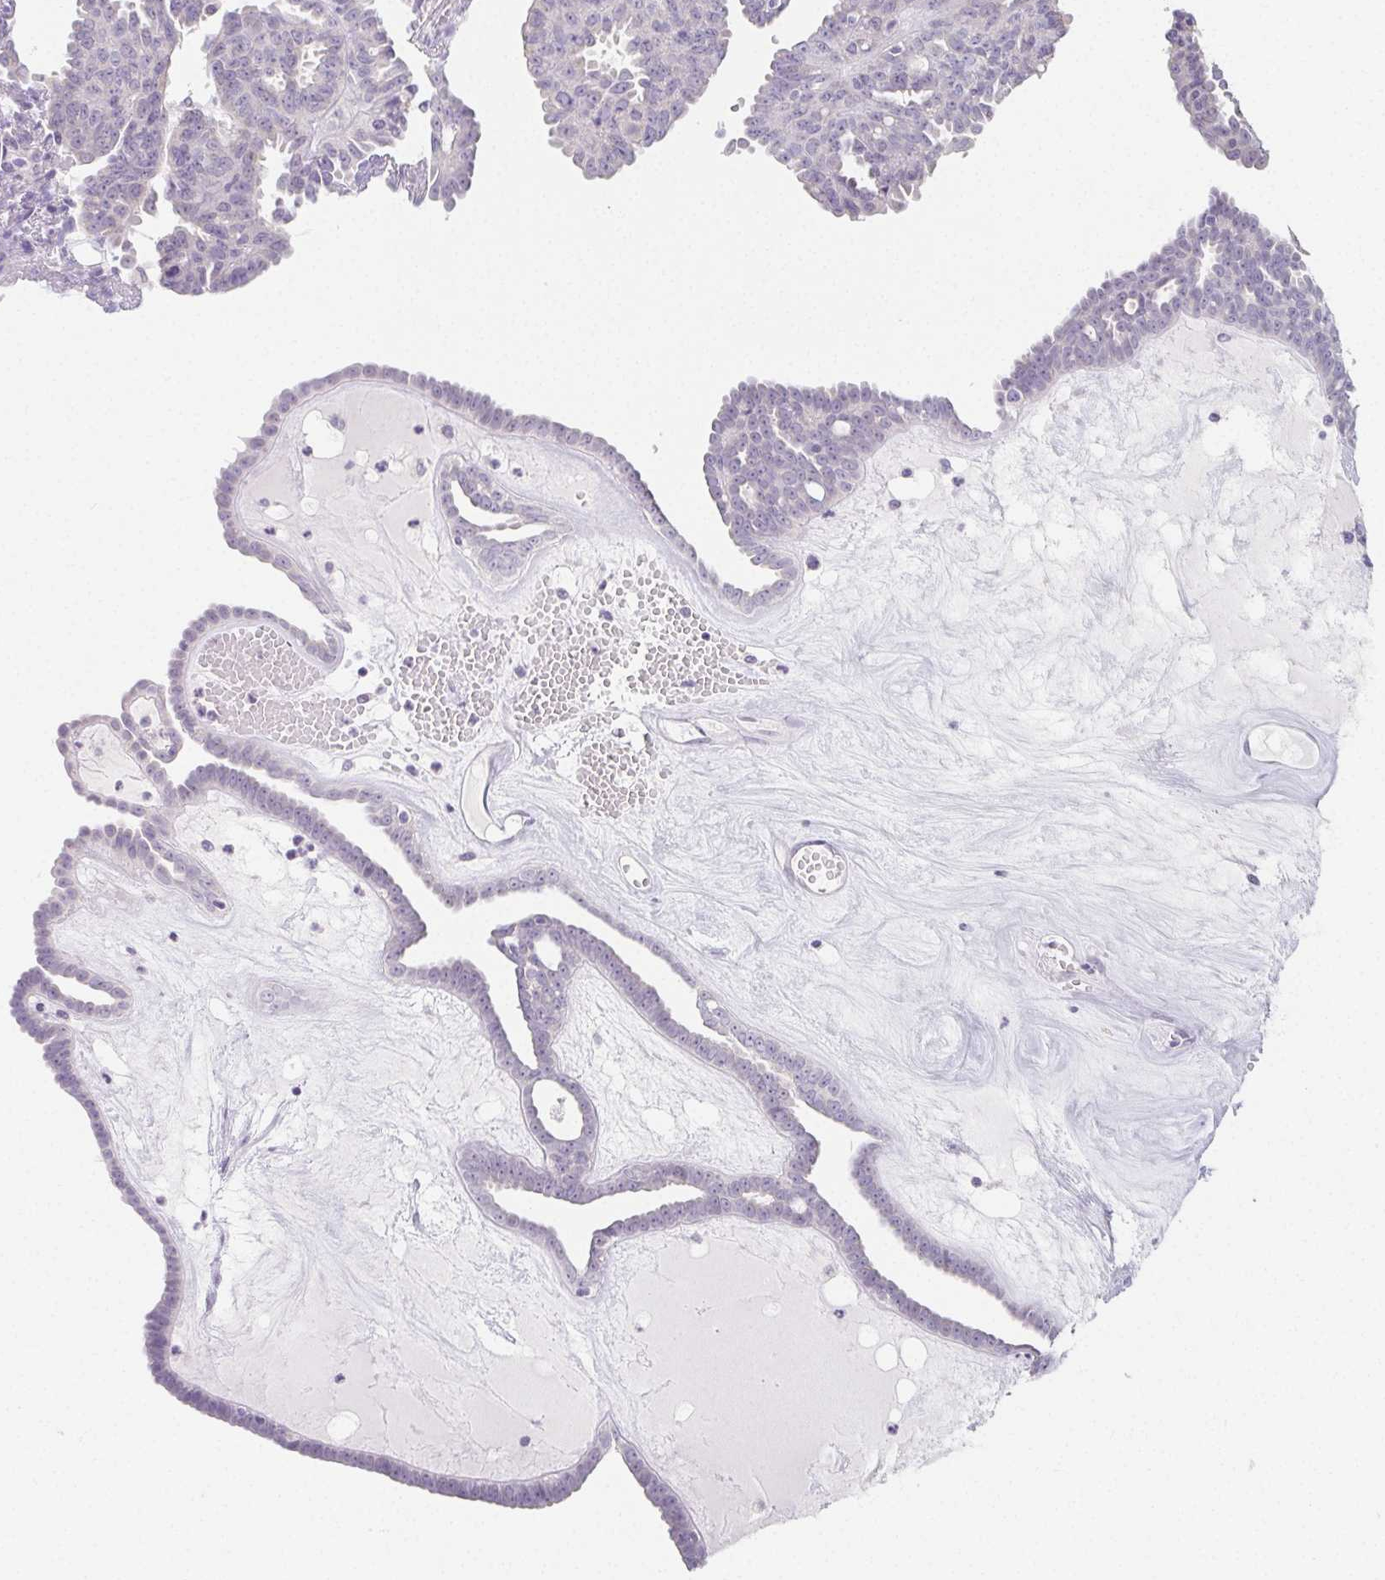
{"staining": {"intensity": "negative", "quantity": "none", "location": "none"}, "tissue": "ovarian cancer", "cell_type": "Tumor cells", "image_type": "cancer", "snomed": [{"axis": "morphology", "description": "Cystadenocarcinoma, serous, NOS"}, {"axis": "topography", "description": "Ovary"}], "caption": "Immunohistochemical staining of serous cystadenocarcinoma (ovarian) displays no significant positivity in tumor cells.", "gene": "GLIPR1L1", "patient": {"sex": "female", "age": 71}}